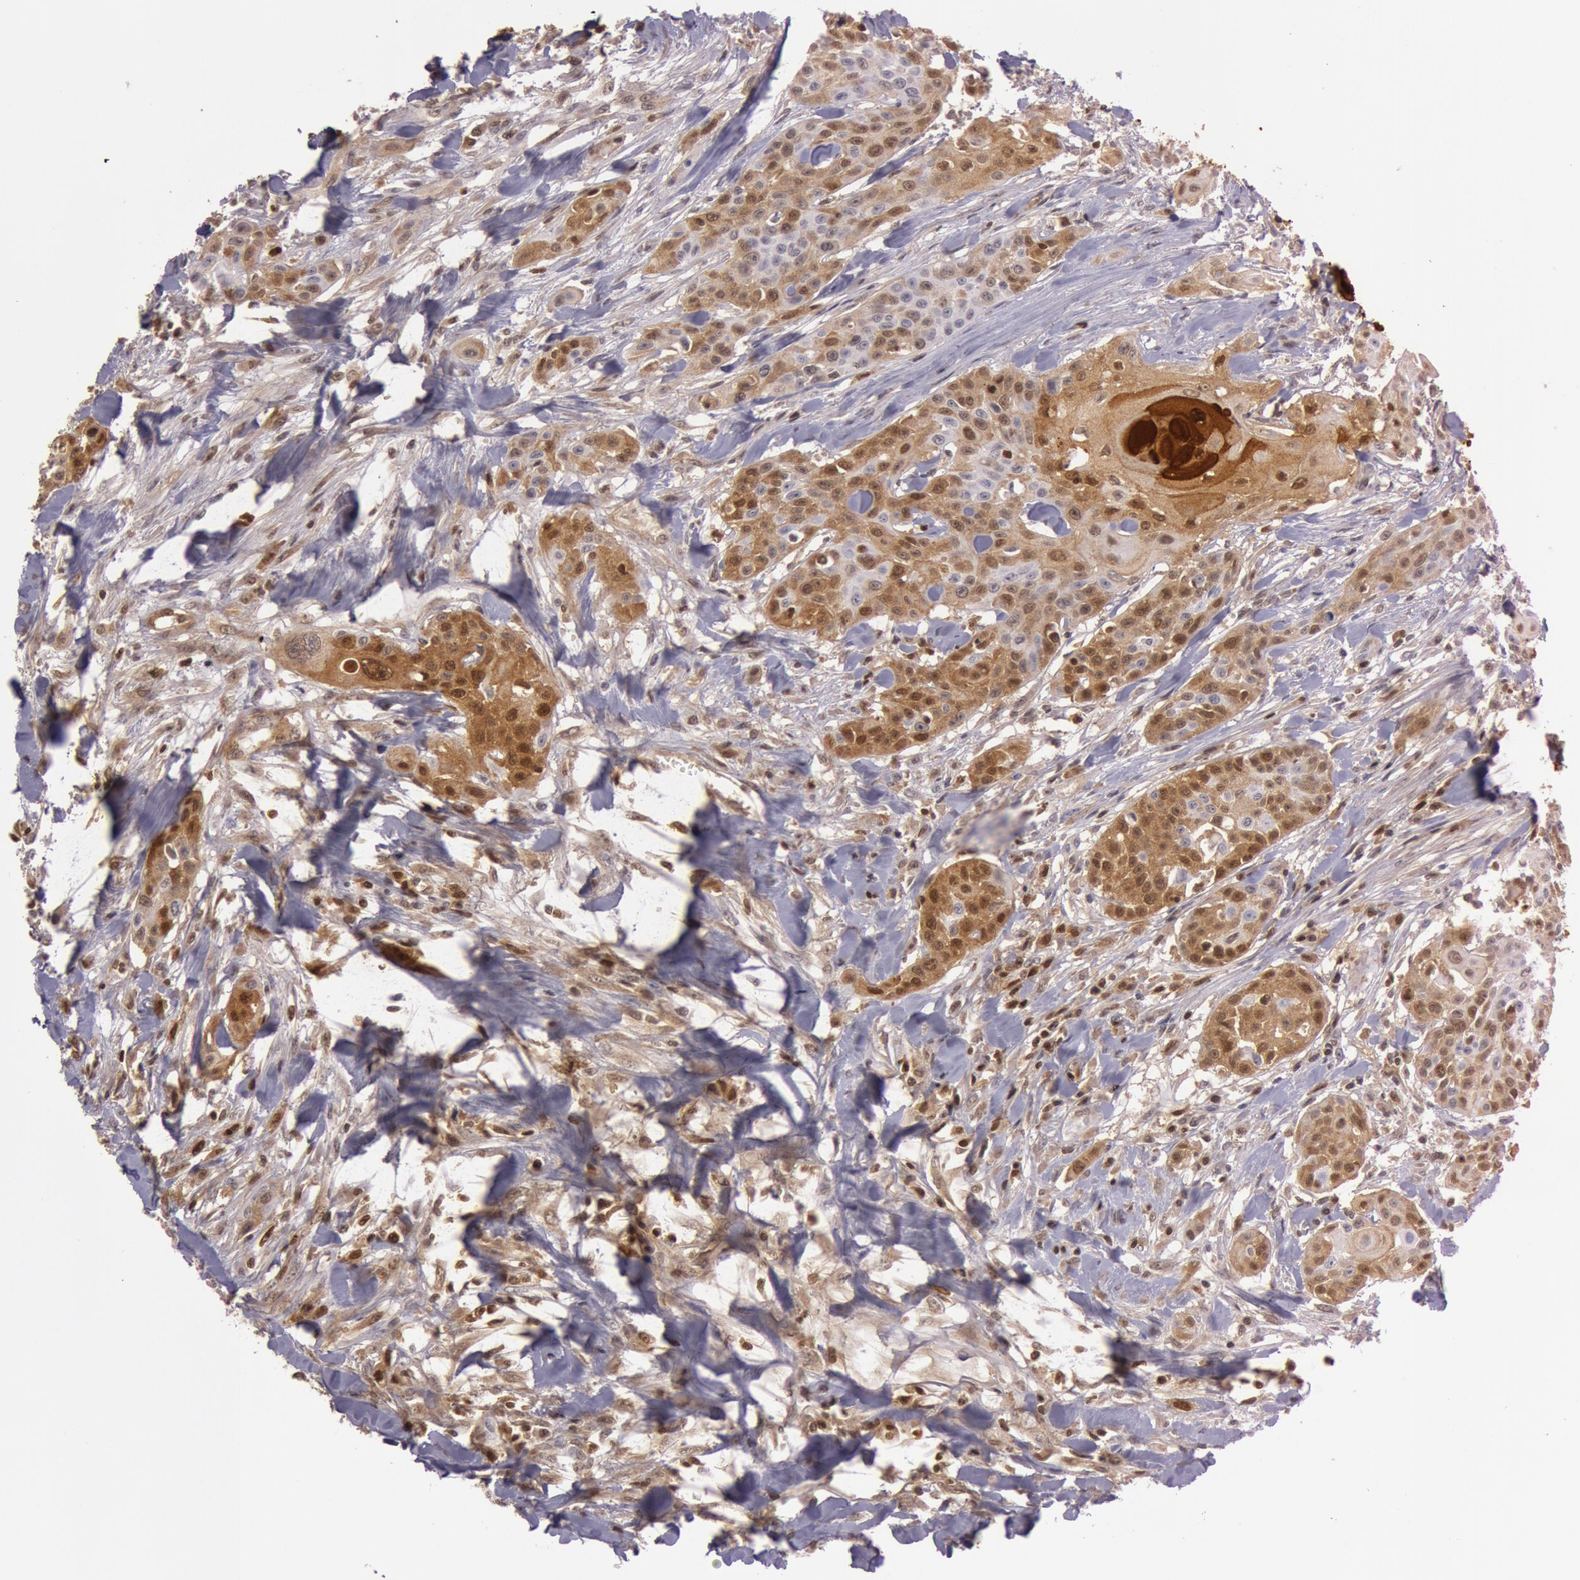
{"staining": {"intensity": "moderate", "quantity": ">75%", "location": "cytoplasmic/membranous,nuclear"}, "tissue": "head and neck cancer", "cell_type": "Tumor cells", "image_type": "cancer", "snomed": [{"axis": "morphology", "description": "Squamous cell carcinoma, NOS"}, {"axis": "morphology", "description": "Squamous cell carcinoma, metastatic, NOS"}, {"axis": "topography", "description": "Lymph node"}, {"axis": "topography", "description": "Salivary gland"}, {"axis": "topography", "description": "Head-Neck"}], "caption": "Tumor cells exhibit medium levels of moderate cytoplasmic/membranous and nuclear positivity in about >75% of cells in human head and neck cancer. The staining was performed using DAB (3,3'-diaminobenzidine), with brown indicating positive protein expression. Nuclei are stained blue with hematoxylin.", "gene": "S100A7", "patient": {"sex": "female", "age": 74}}